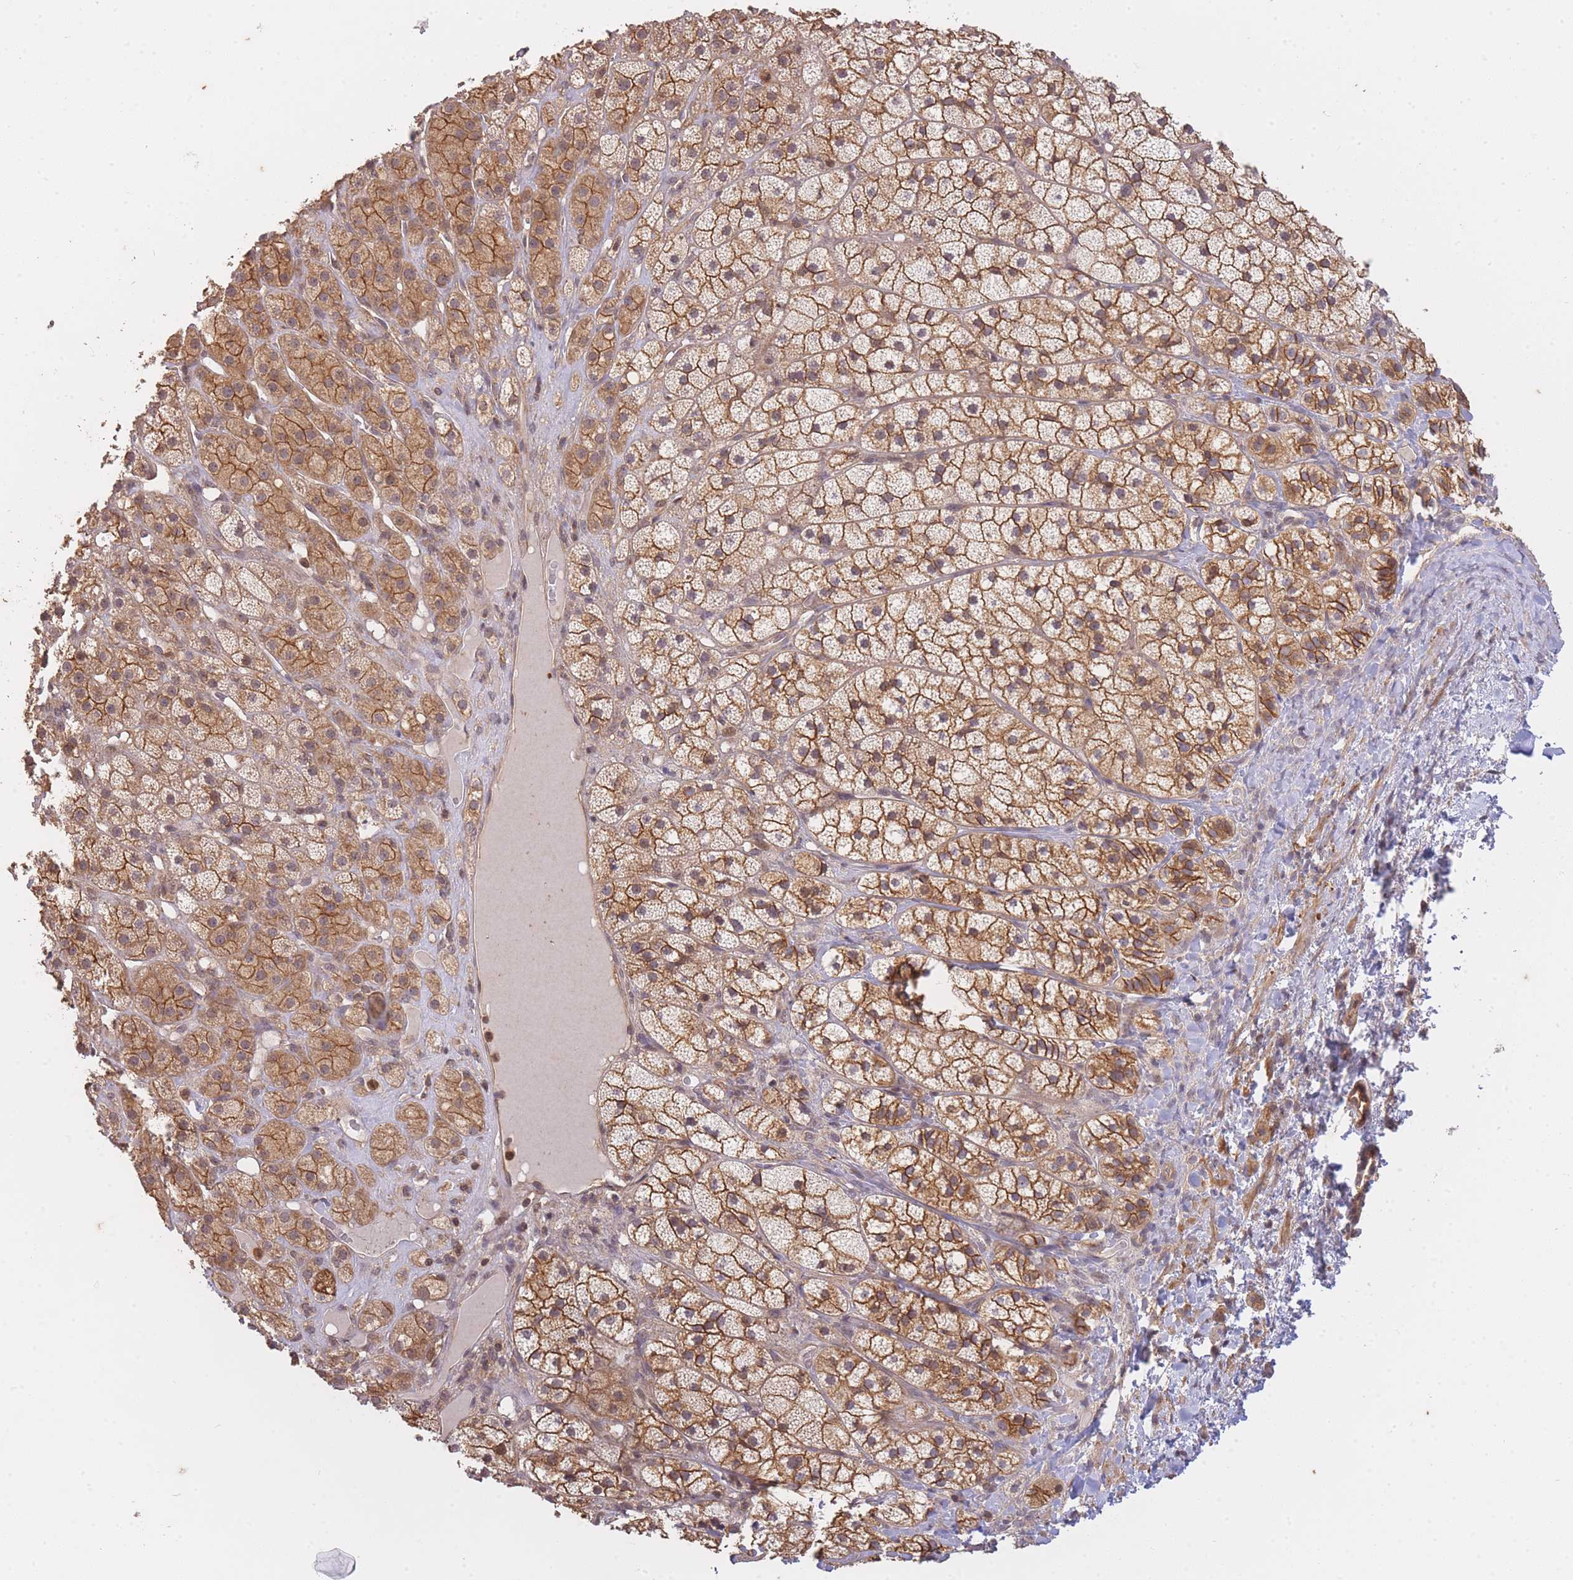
{"staining": {"intensity": "strong", "quantity": ">75%", "location": "cytoplasmic/membranous"}, "tissue": "adrenal gland", "cell_type": "Glandular cells", "image_type": "normal", "snomed": [{"axis": "morphology", "description": "Normal tissue, NOS"}, {"axis": "topography", "description": "Adrenal gland"}], "caption": "Immunohistochemical staining of unremarkable adrenal gland displays strong cytoplasmic/membranous protein positivity in approximately >75% of glandular cells.", "gene": "ST8SIA4", "patient": {"sex": "female", "age": 52}}